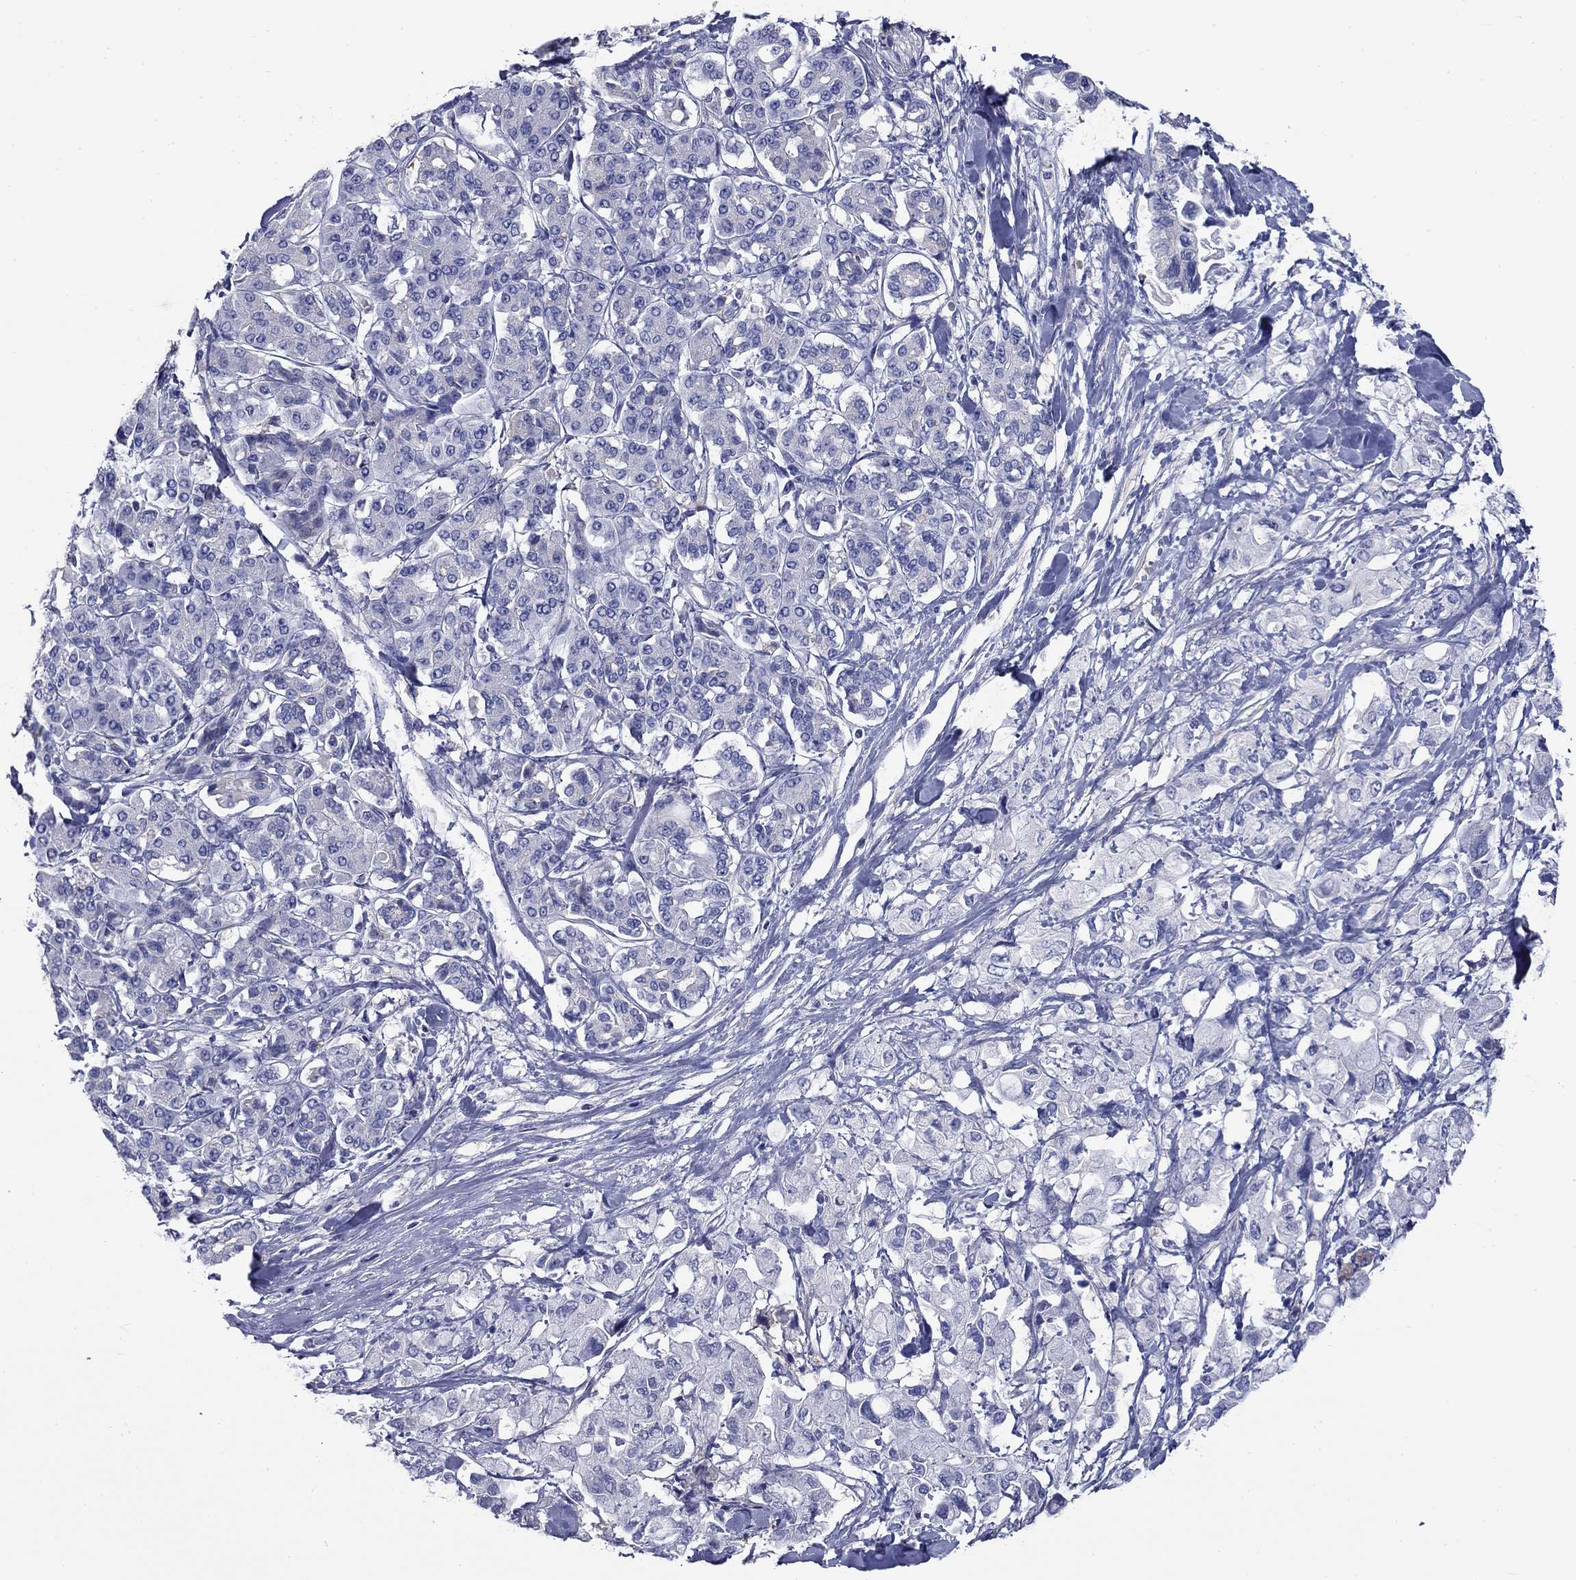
{"staining": {"intensity": "negative", "quantity": "none", "location": "none"}, "tissue": "pancreatic cancer", "cell_type": "Tumor cells", "image_type": "cancer", "snomed": [{"axis": "morphology", "description": "Adenocarcinoma, NOS"}, {"axis": "topography", "description": "Pancreas"}], "caption": "This micrograph is of pancreatic cancer (adenocarcinoma) stained with immunohistochemistry to label a protein in brown with the nuclei are counter-stained blue. There is no staining in tumor cells. (IHC, brightfield microscopy, high magnification).", "gene": "CNDP1", "patient": {"sex": "female", "age": 56}}